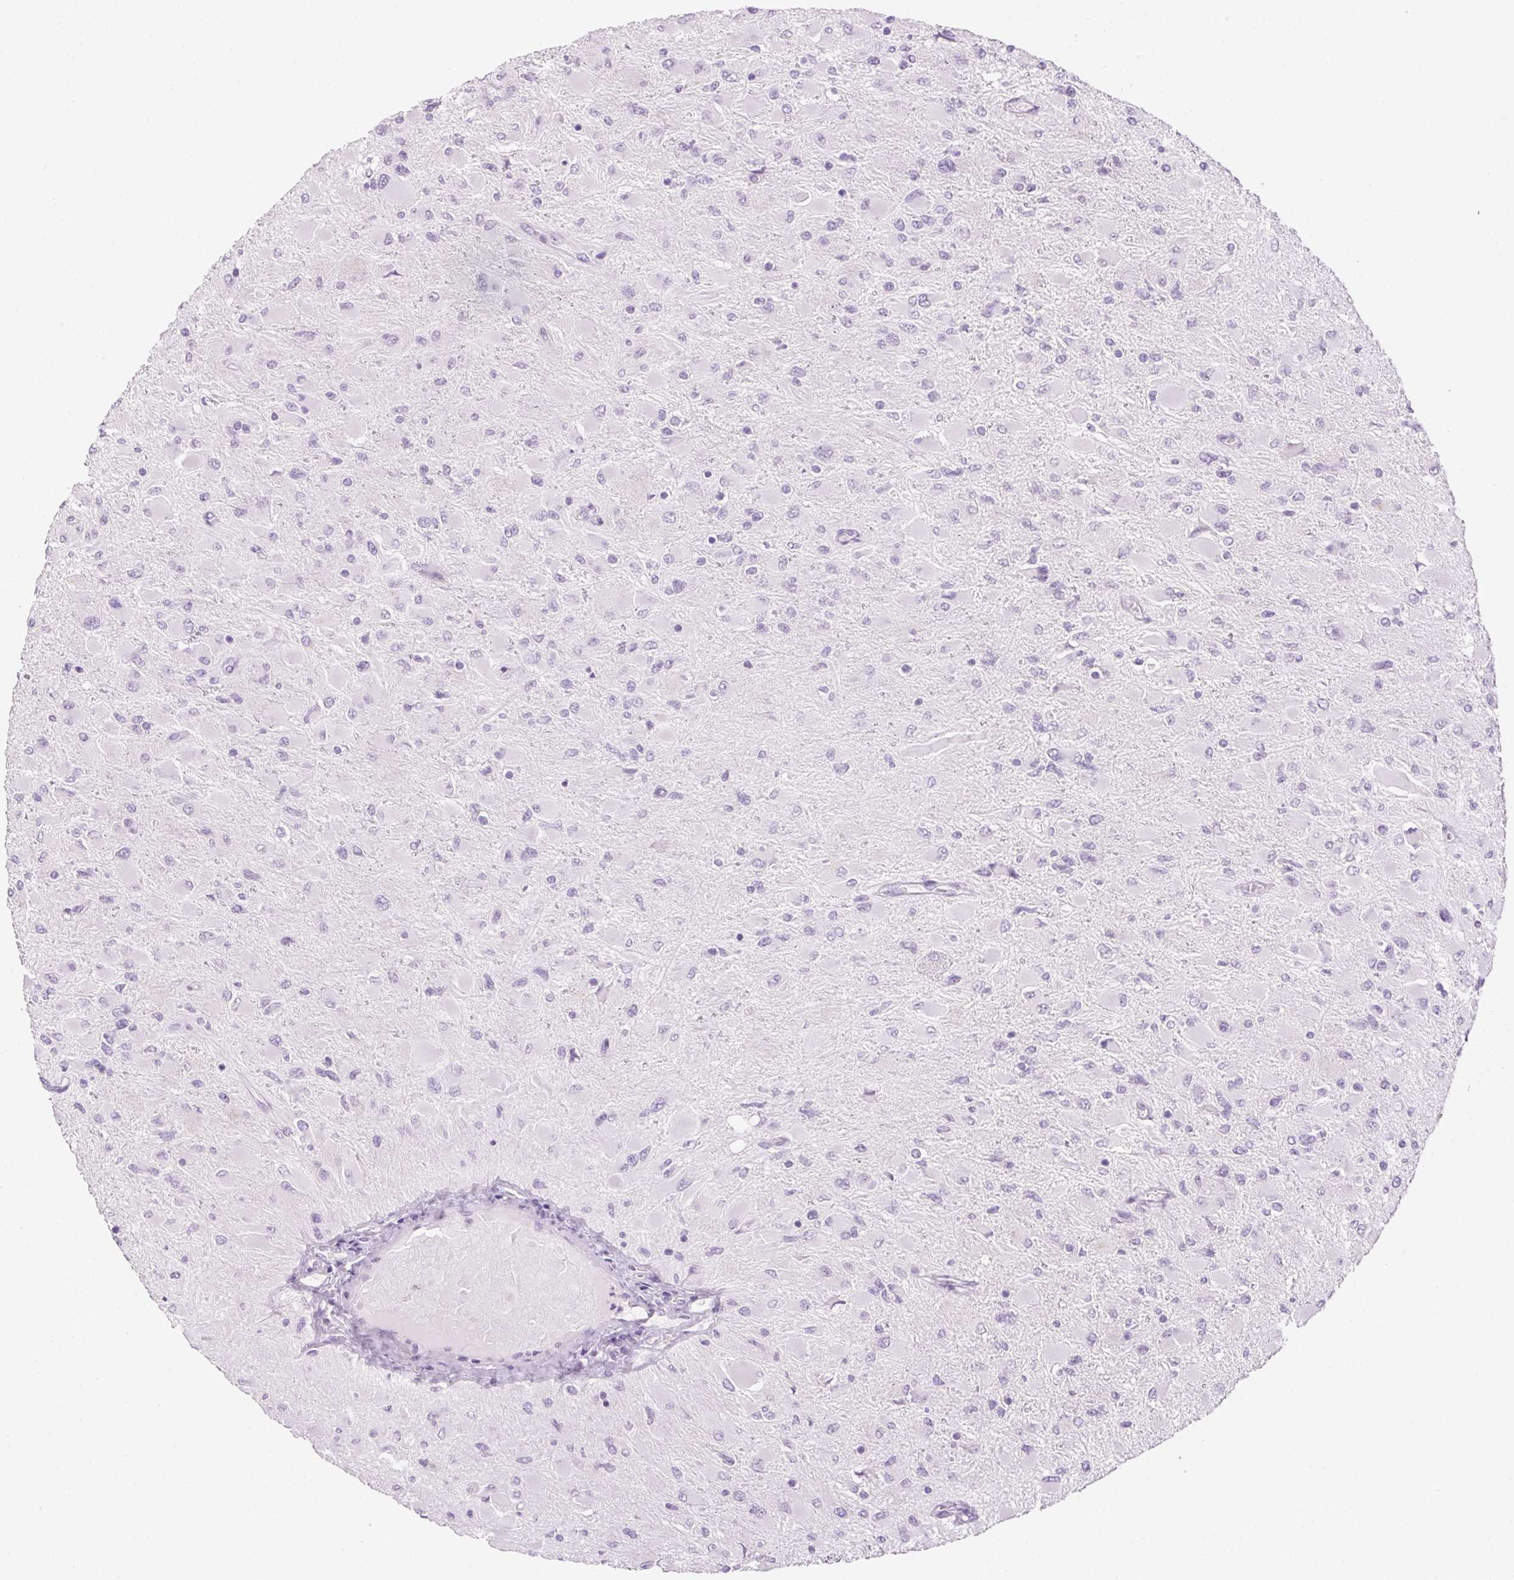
{"staining": {"intensity": "negative", "quantity": "none", "location": "none"}, "tissue": "glioma", "cell_type": "Tumor cells", "image_type": "cancer", "snomed": [{"axis": "morphology", "description": "Glioma, malignant, High grade"}, {"axis": "topography", "description": "Cerebral cortex"}], "caption": "Immunohistochemistry (IHC) of human glioma reveals no positivity in tumor cells.", "gene": "POPDC2", "patient": {"sex": "female", "age": 36}}